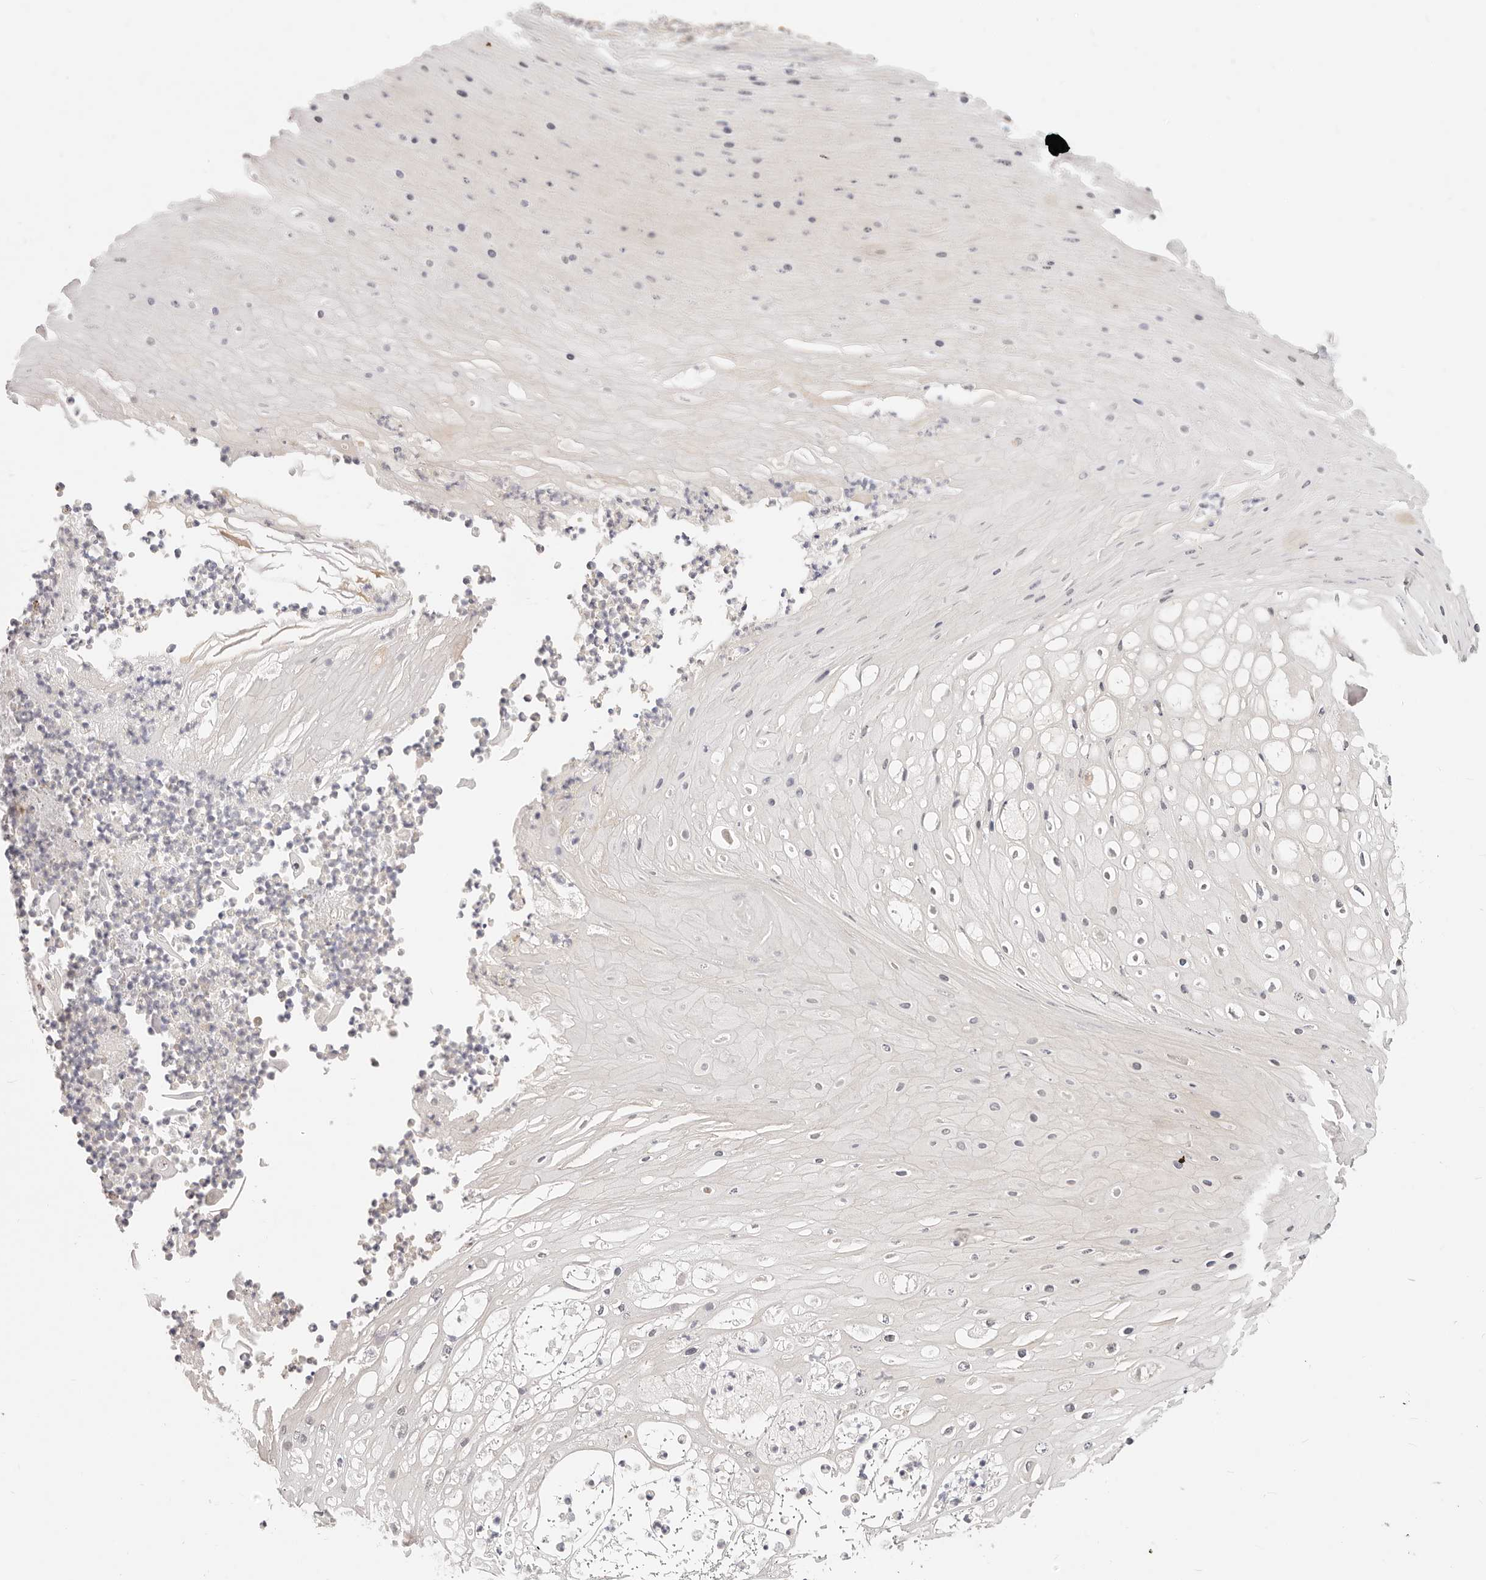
{"staining": {"intensity": "weak", "quantity": "<25%", "location": "cytoplasmic/membranous"}, "tissue": "skin cancer", "cell_type": "Tumor cells", "image_type": "cancer", "snomed": [{"axis": "morphology", "description": "Squamous cell carcinoma, NOS"}, {"axis": "topography", "description": "Skin"}], "caption": "The histopathology image reveals no significant positivity in tumor cells of squamous cell carcinoma (skin).", "gene": "DTNBP1", "patient": {"sex": "female", "age": 88}}